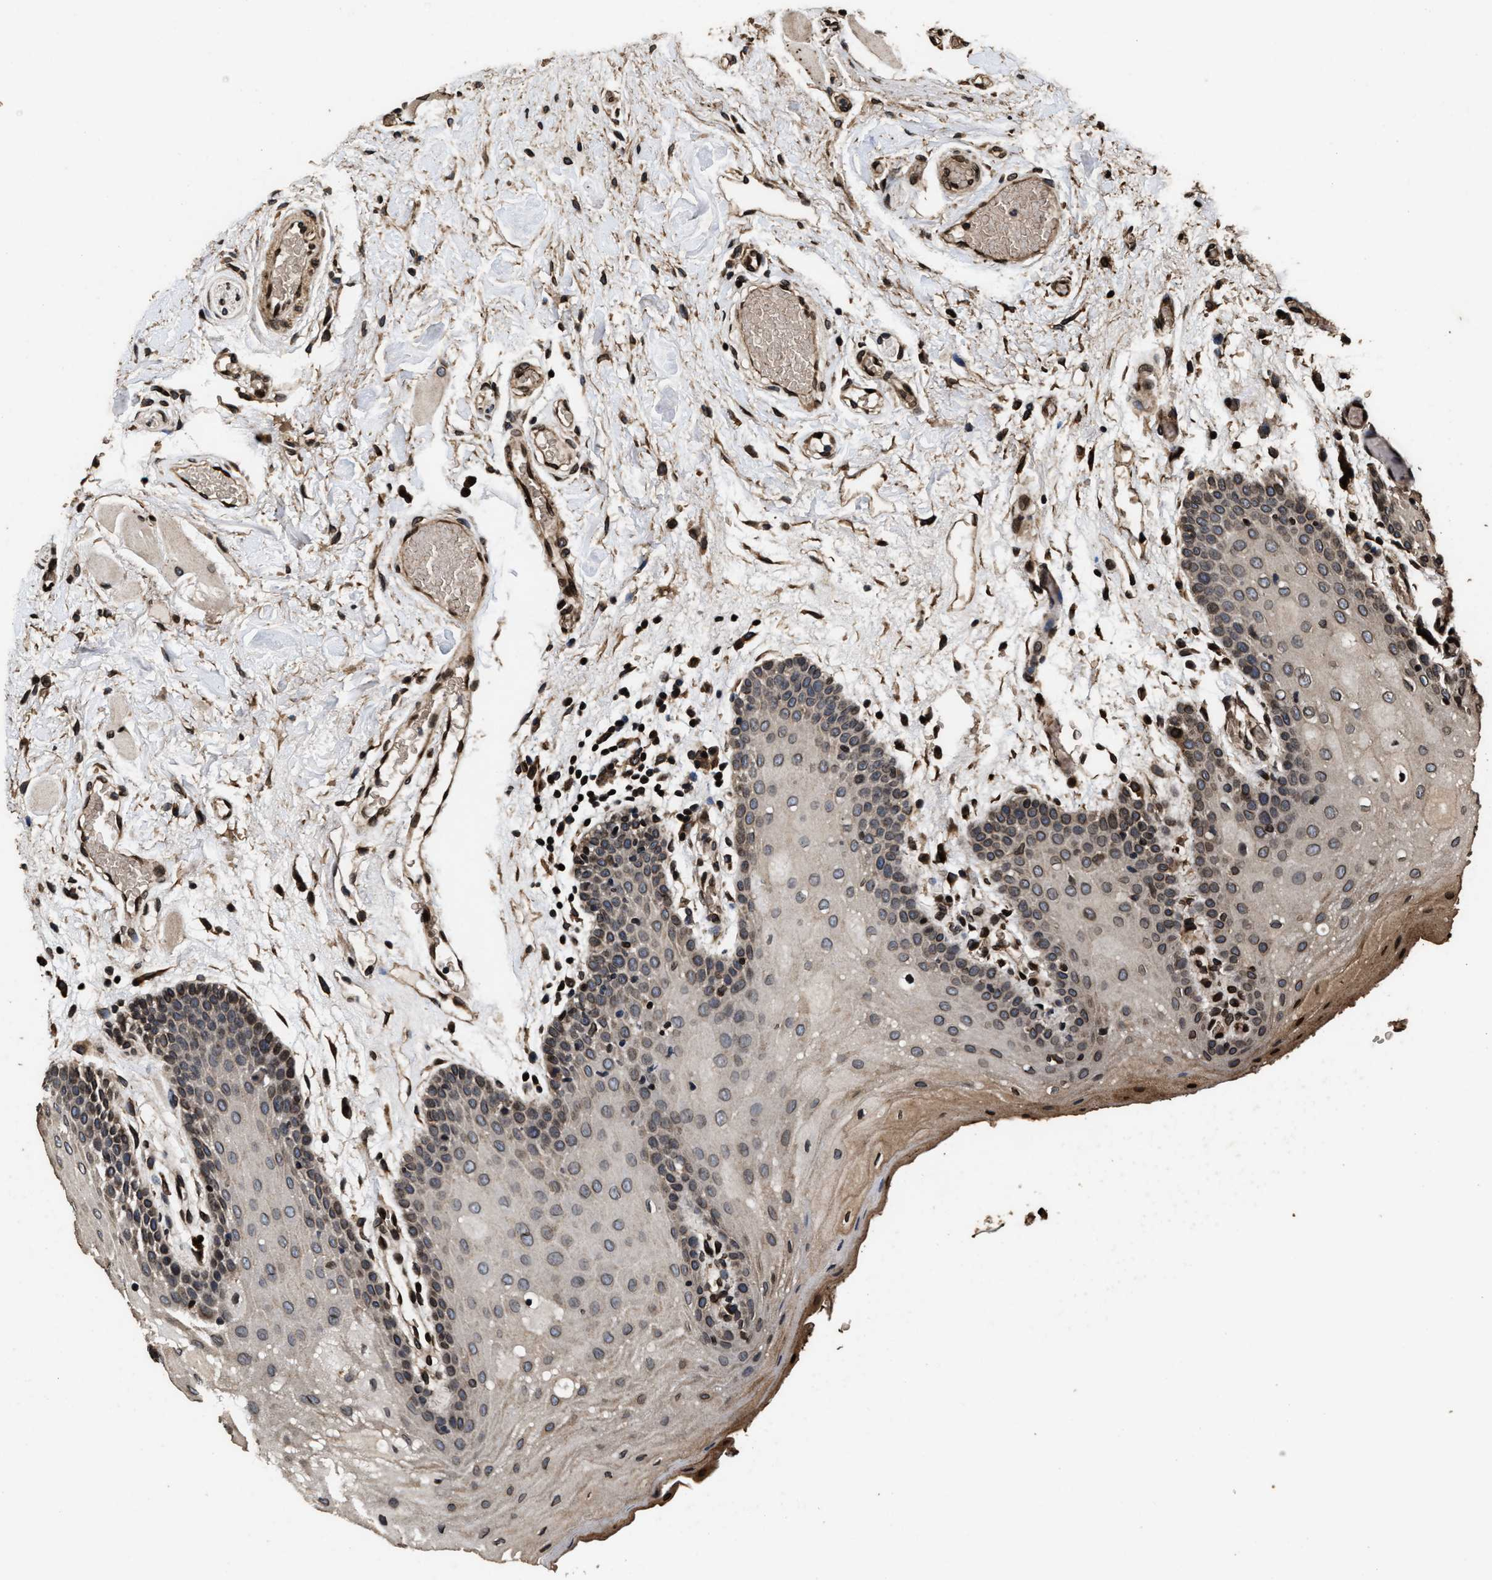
{"staining": {"intensity": "moderate", "quantity": "25%-75%", "location": "cytoplasmic/membranous,nuclear"}, "tissue": "oral mucosa", "cell_type": "Squamous epithelial cells", "image_type": "normal", "snomed": [{"axis": "morphology", "description": "Normal tissue, NOS"}, {"axis": "morphology", "description": "Squamous cell carcinoma, NOS"}, {"axis": "topography", "description": "Oral tissue"}, {"axis": "topography", "description": "Head-Neck"}], "caption": "Immunohistochemical staining of unremarkable human oral mucosa reveals moderate cytoplasmic/membranous,nuclear protein positivity in about 25%-75% of squamous epithelial cells.", "gene": "ACCS", "patient": {"sex": "male", "age": 71}}